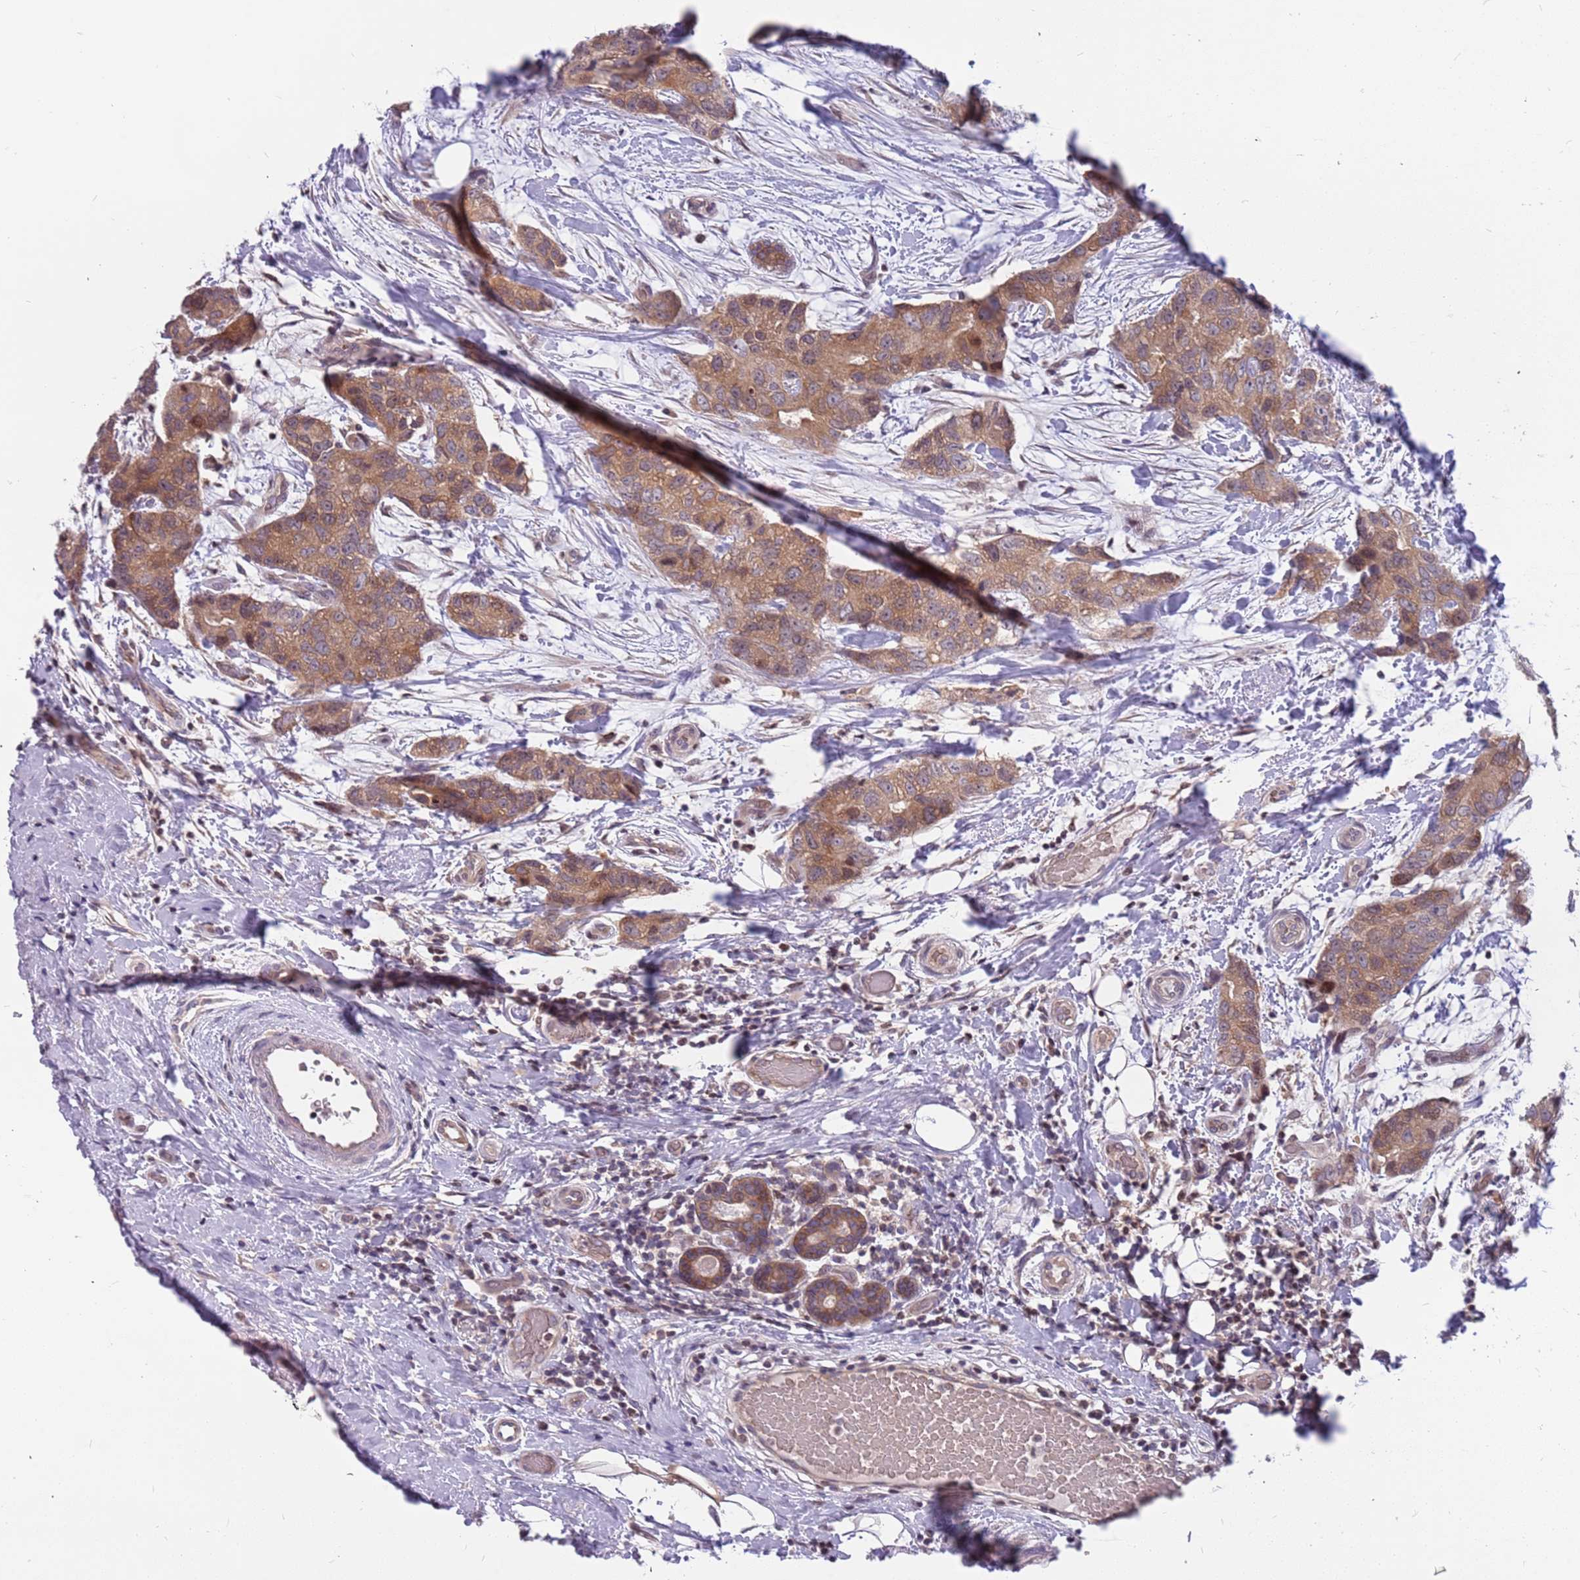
{"staining": {"intensity": "moderate", "quantity": ">75%", "location": "cytoplasmic/membranous"}, "tissue": "breast cancer", "cell_type": "Tumor cells", "image_type": "cancer", "snomed": [{"axis": "morphology", "description": "Duct carcinoma"}, {"axis": "topography", "description": "Breast"}], "caption": "Immunohistochemical staining of breast cancer (infiltrating ductal carcinoma) demonstrates moderate cytoplasmic/membranous protein positivity in about >75% of tumor cells. The protein of interest is shown in brown color, while the nuclei are stained blue.", "gene": "ARHGEF5", "patient": {"sex": "female", "age": 62}}